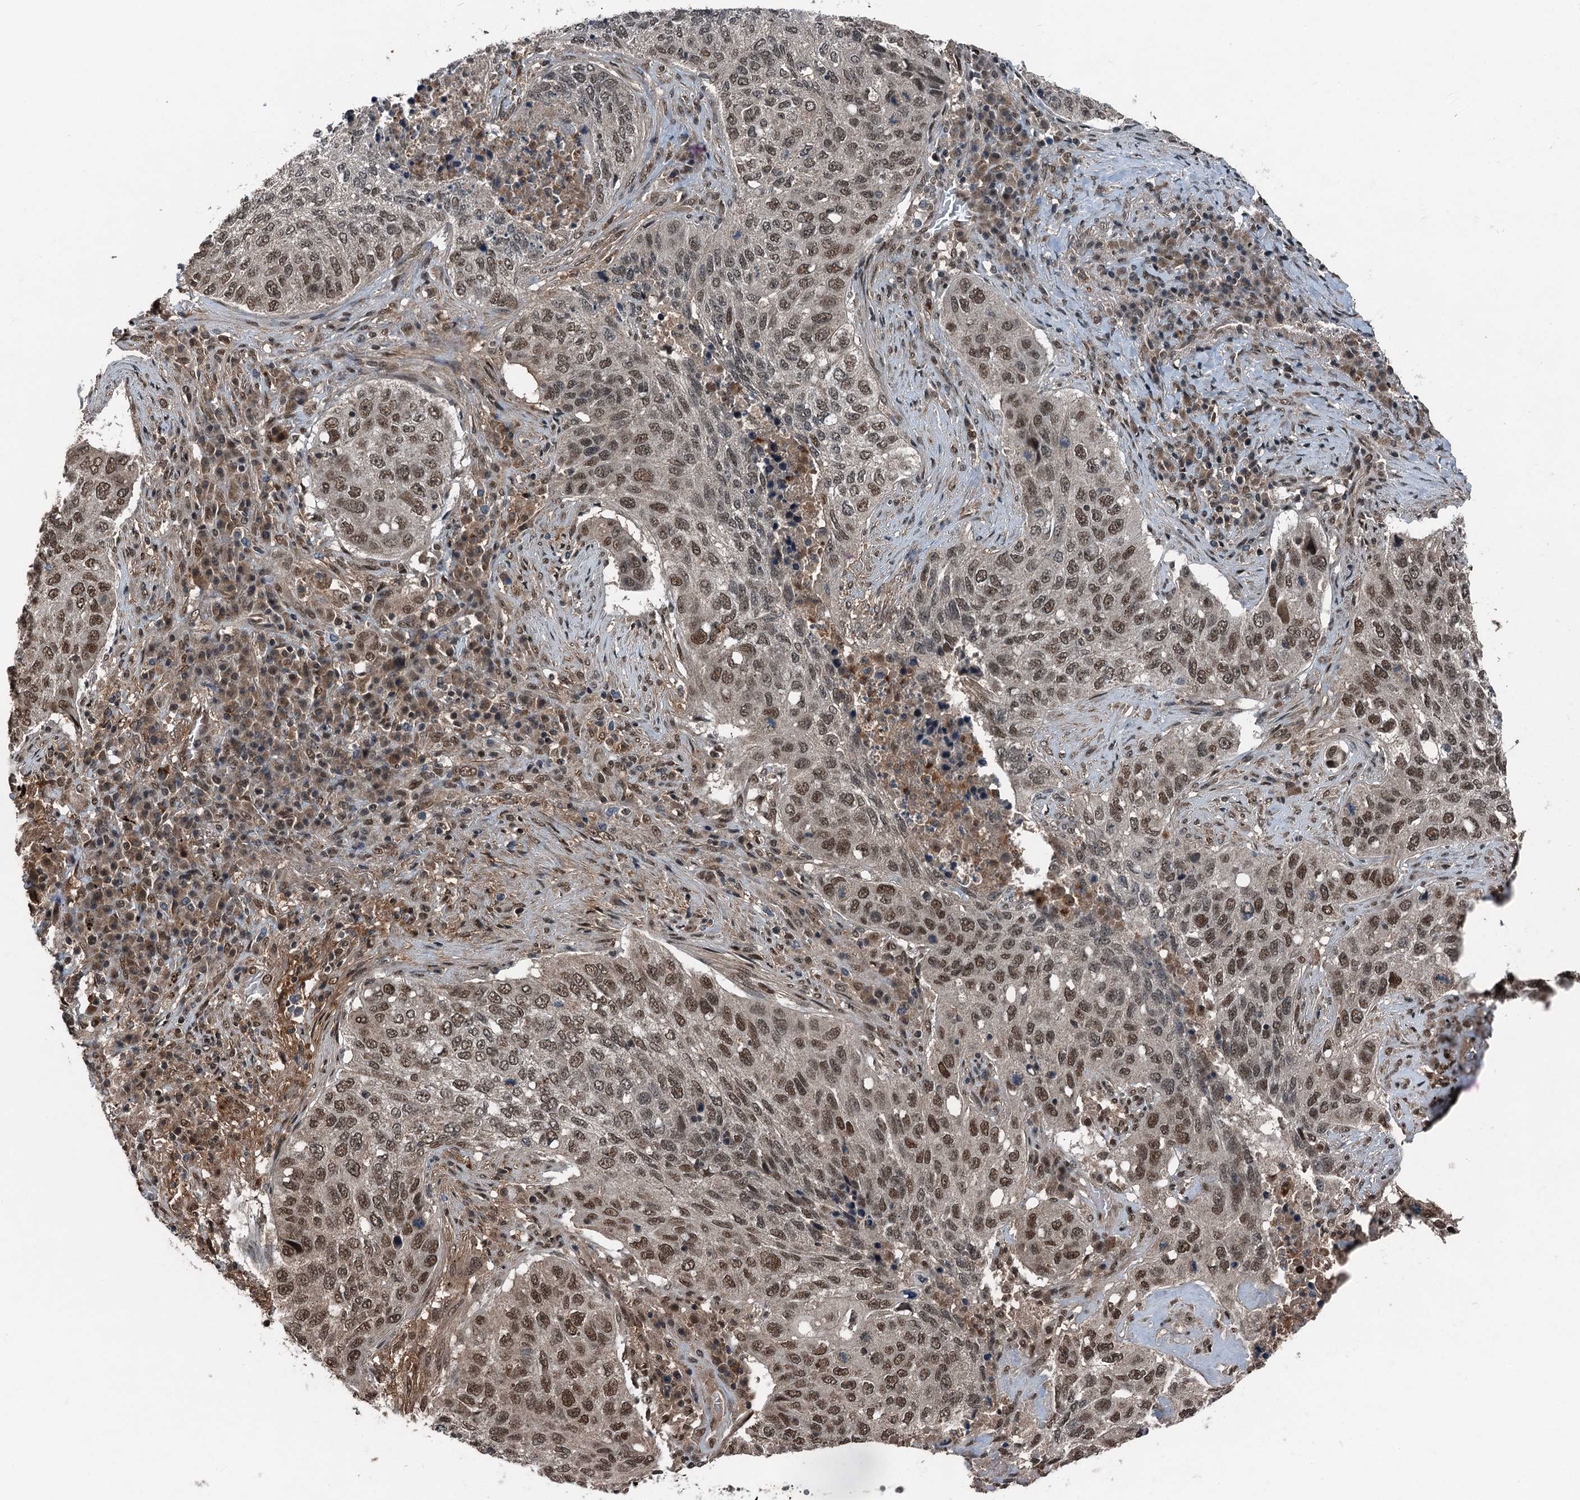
{"staining": {"intensity": "moderate", "quantity": ">75%", "location": "nuclear"}, "tissue": "lung cancer", "cell_type": "Tumor cells", "image_type": "cancer", "snomed": [{"axis": "morphology", "description": "Squamous cell carcinoma, NOS"}, {"axis": "topography", "description": "Lung"}], "caption": "This is an image of IHC staining of lung cancer, which shows moderate staining in the nuclear of tumor cells.", "gene": "UBXN6", "patient": {"sex": "female", "age": 63}}